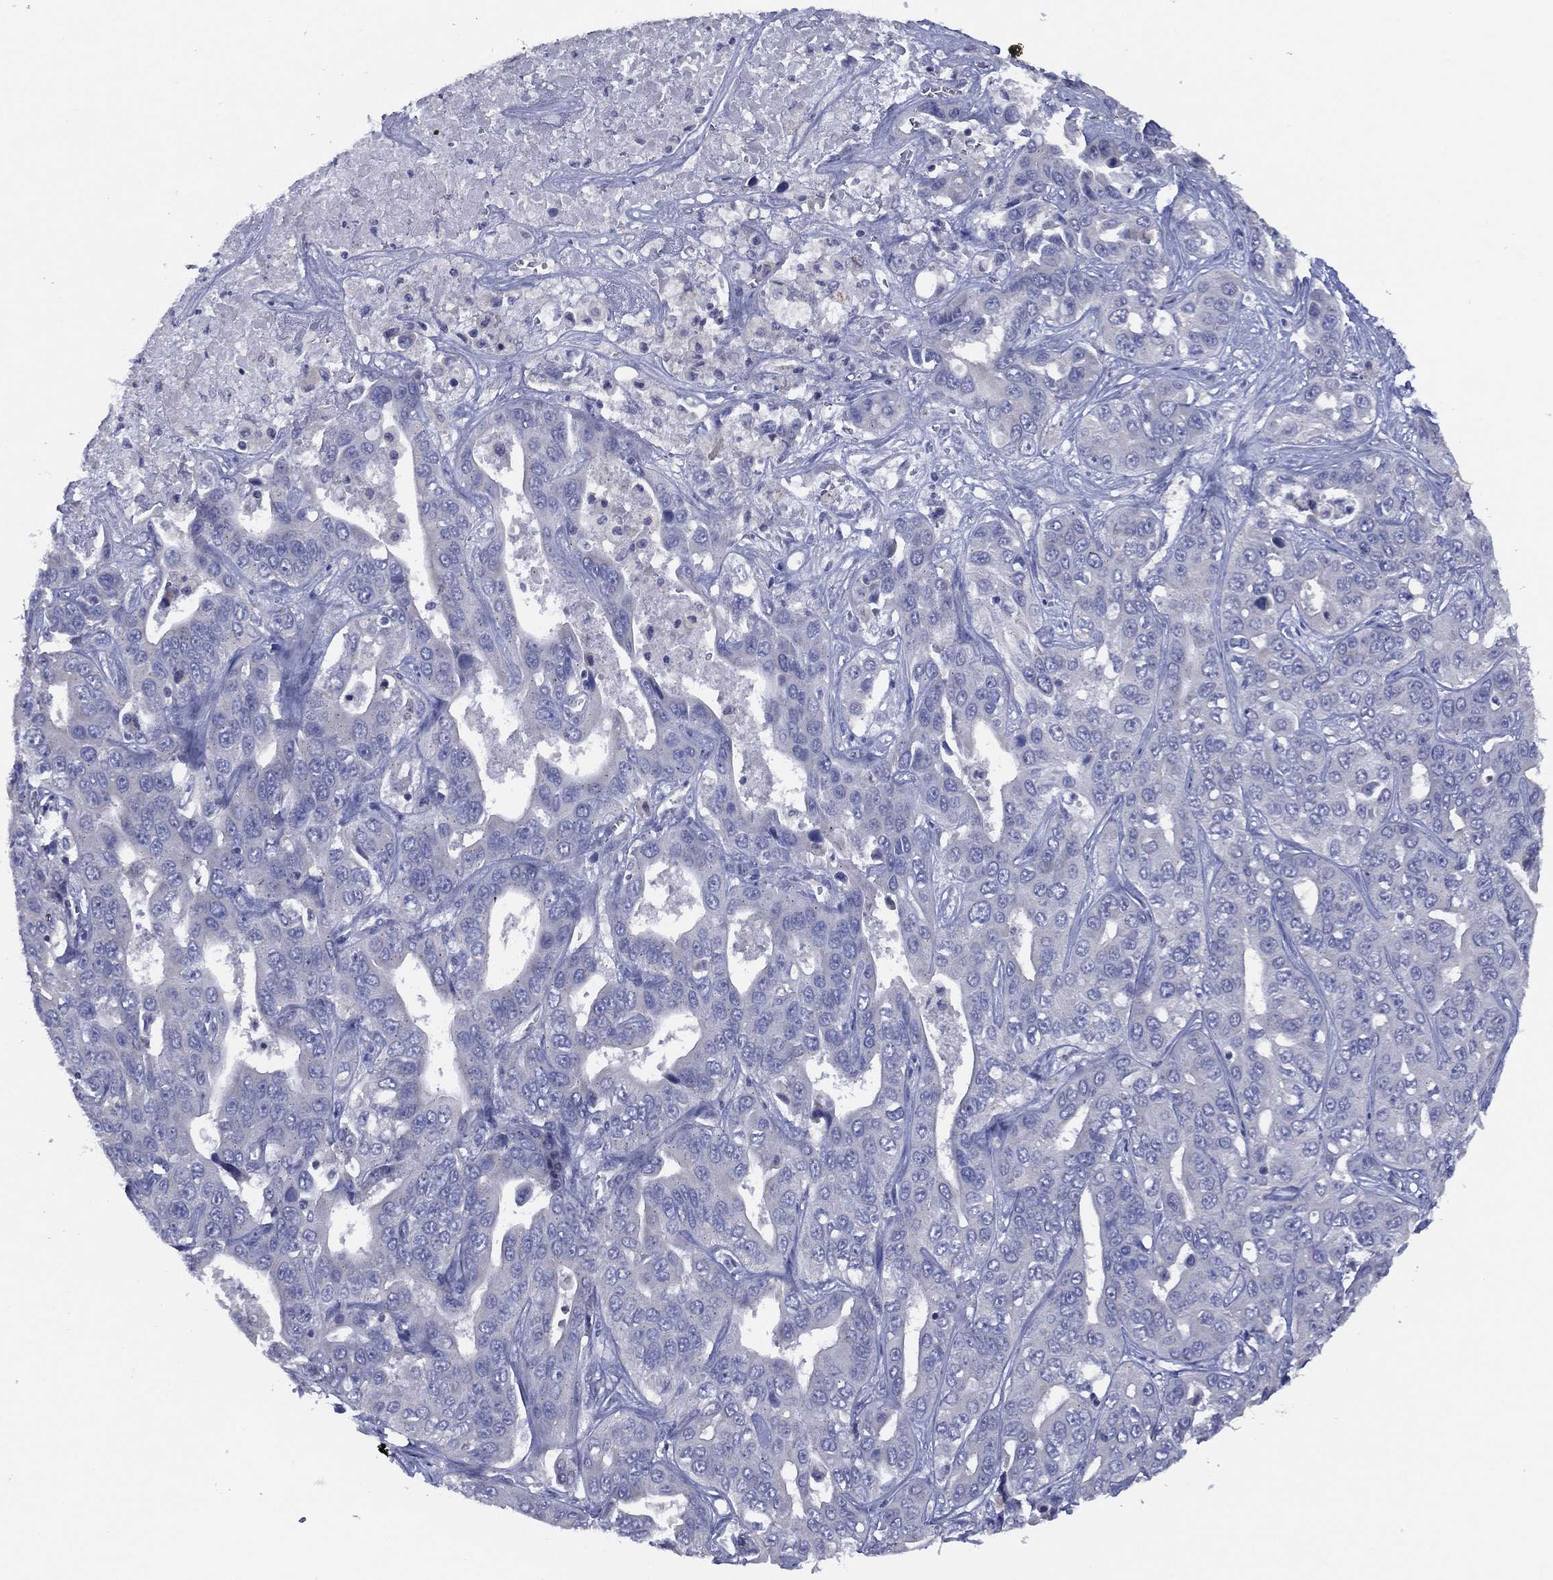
{"staining": {"intensity": "negative", "quantity": "none", "location": "none"}, "tissue": "liver cancer", "cell_type": "Tumor cells", "image_type": "cancer", "snomed": [{"axis": "morphology", "description": "Cholangiocarcinoma"}, {"axis": "topography", "description": "Liver"}], "caption": "An immunohistochemistry photomicrograph of liver cancer (cholangiocarcinoma) is shown. There is no staining in tumor cells of liver cancer (cholangiocarcinoma).", "gene": "SLC13A4", "patient": {"sex": "female", "age": 52}}